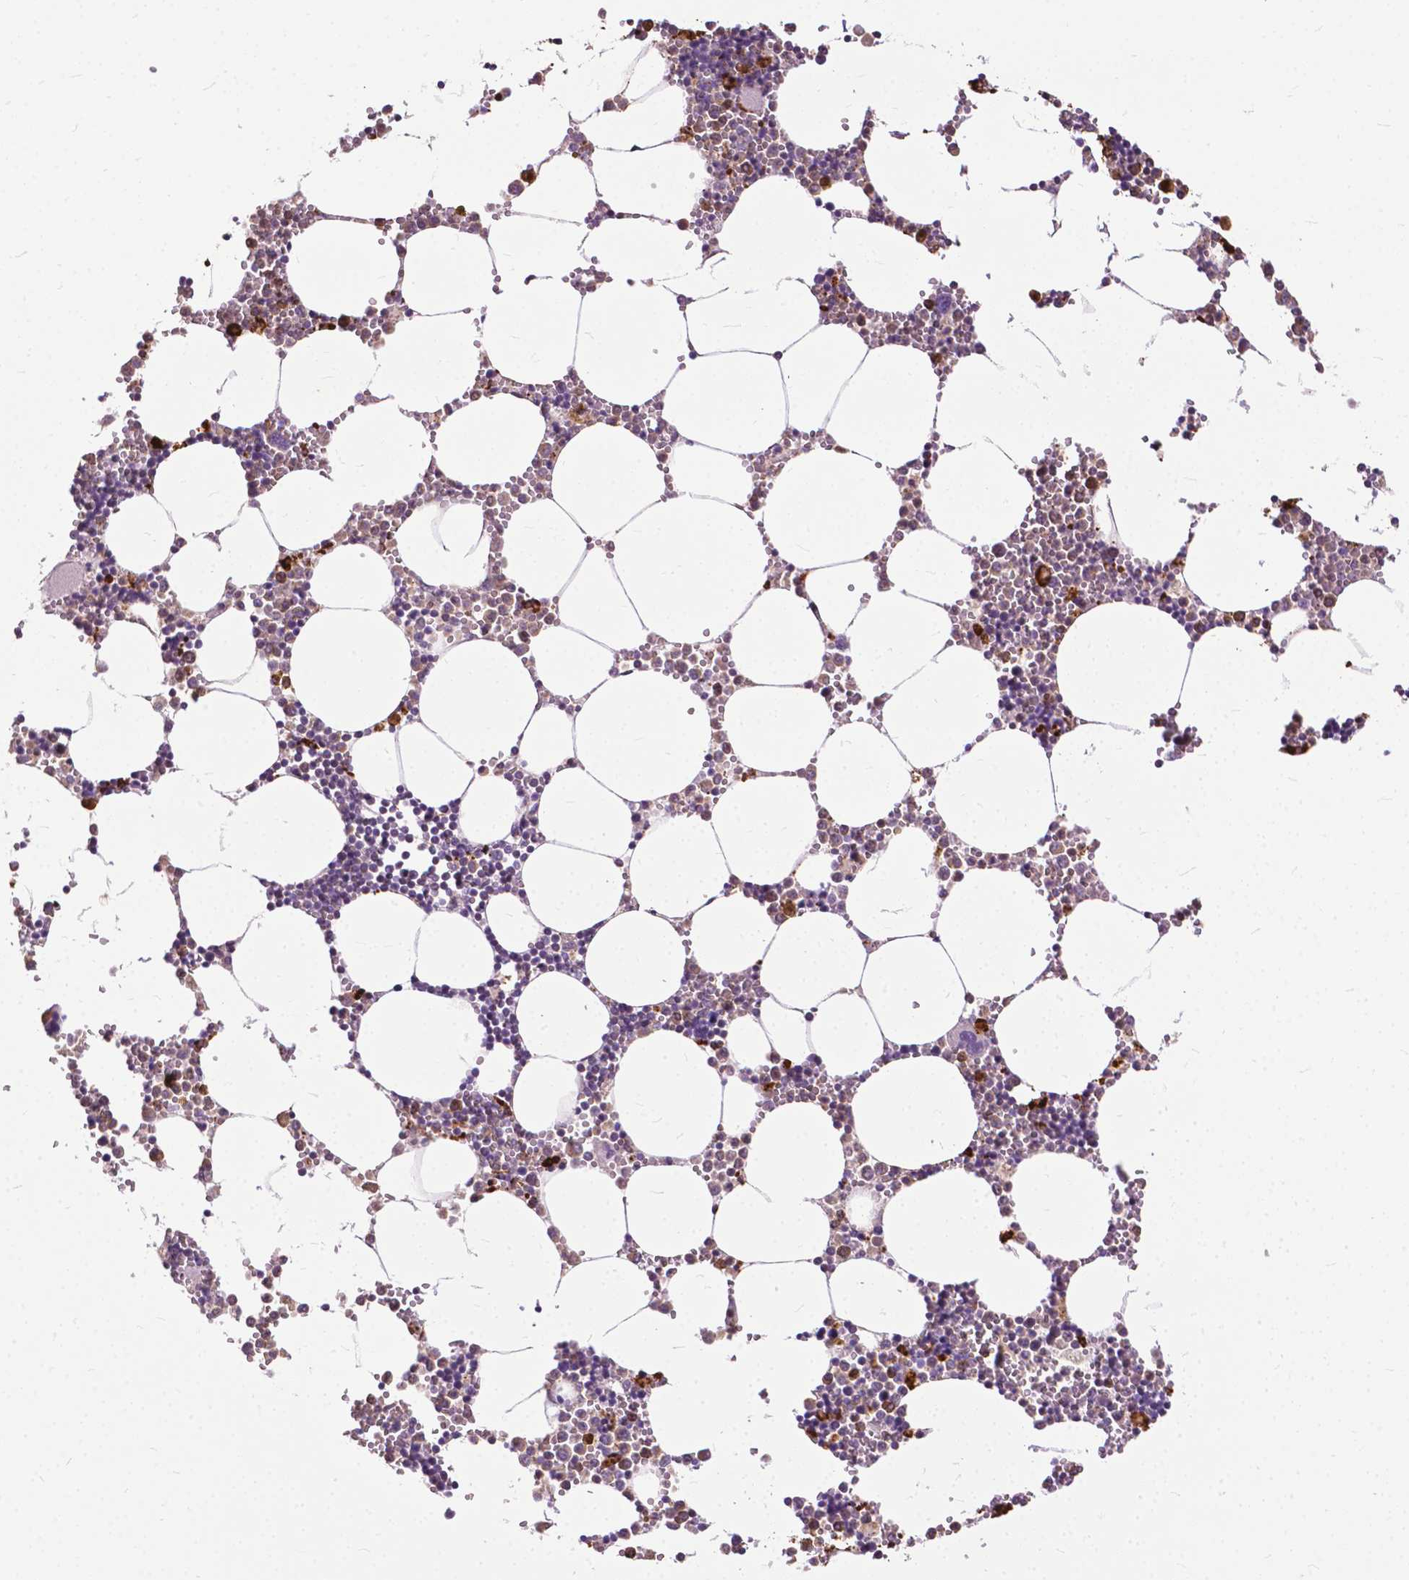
{"staining": {"intensity": "moderate", "quantity": "25%-75%", "location": "cytoplasmic/membranous"}, "tissue": "bone marrow", "cell_type": "Hematopoietic cells", "image_type": "normal", "snomed": [{"axis": "morphology", "description": "Normal tissue, NOS"}, {"axis": "topography", "description": "Bone marrow"}], "caption": "Protein positivity by immunohistochemistry (IHC) demonstrates moderate cytoplasmic/membranous staining in approximately 25%-75% of hematopoietic cells in normal bone marrow.", "gene": "TTC9B", "patient": {"sex": "male", "age": 54}}